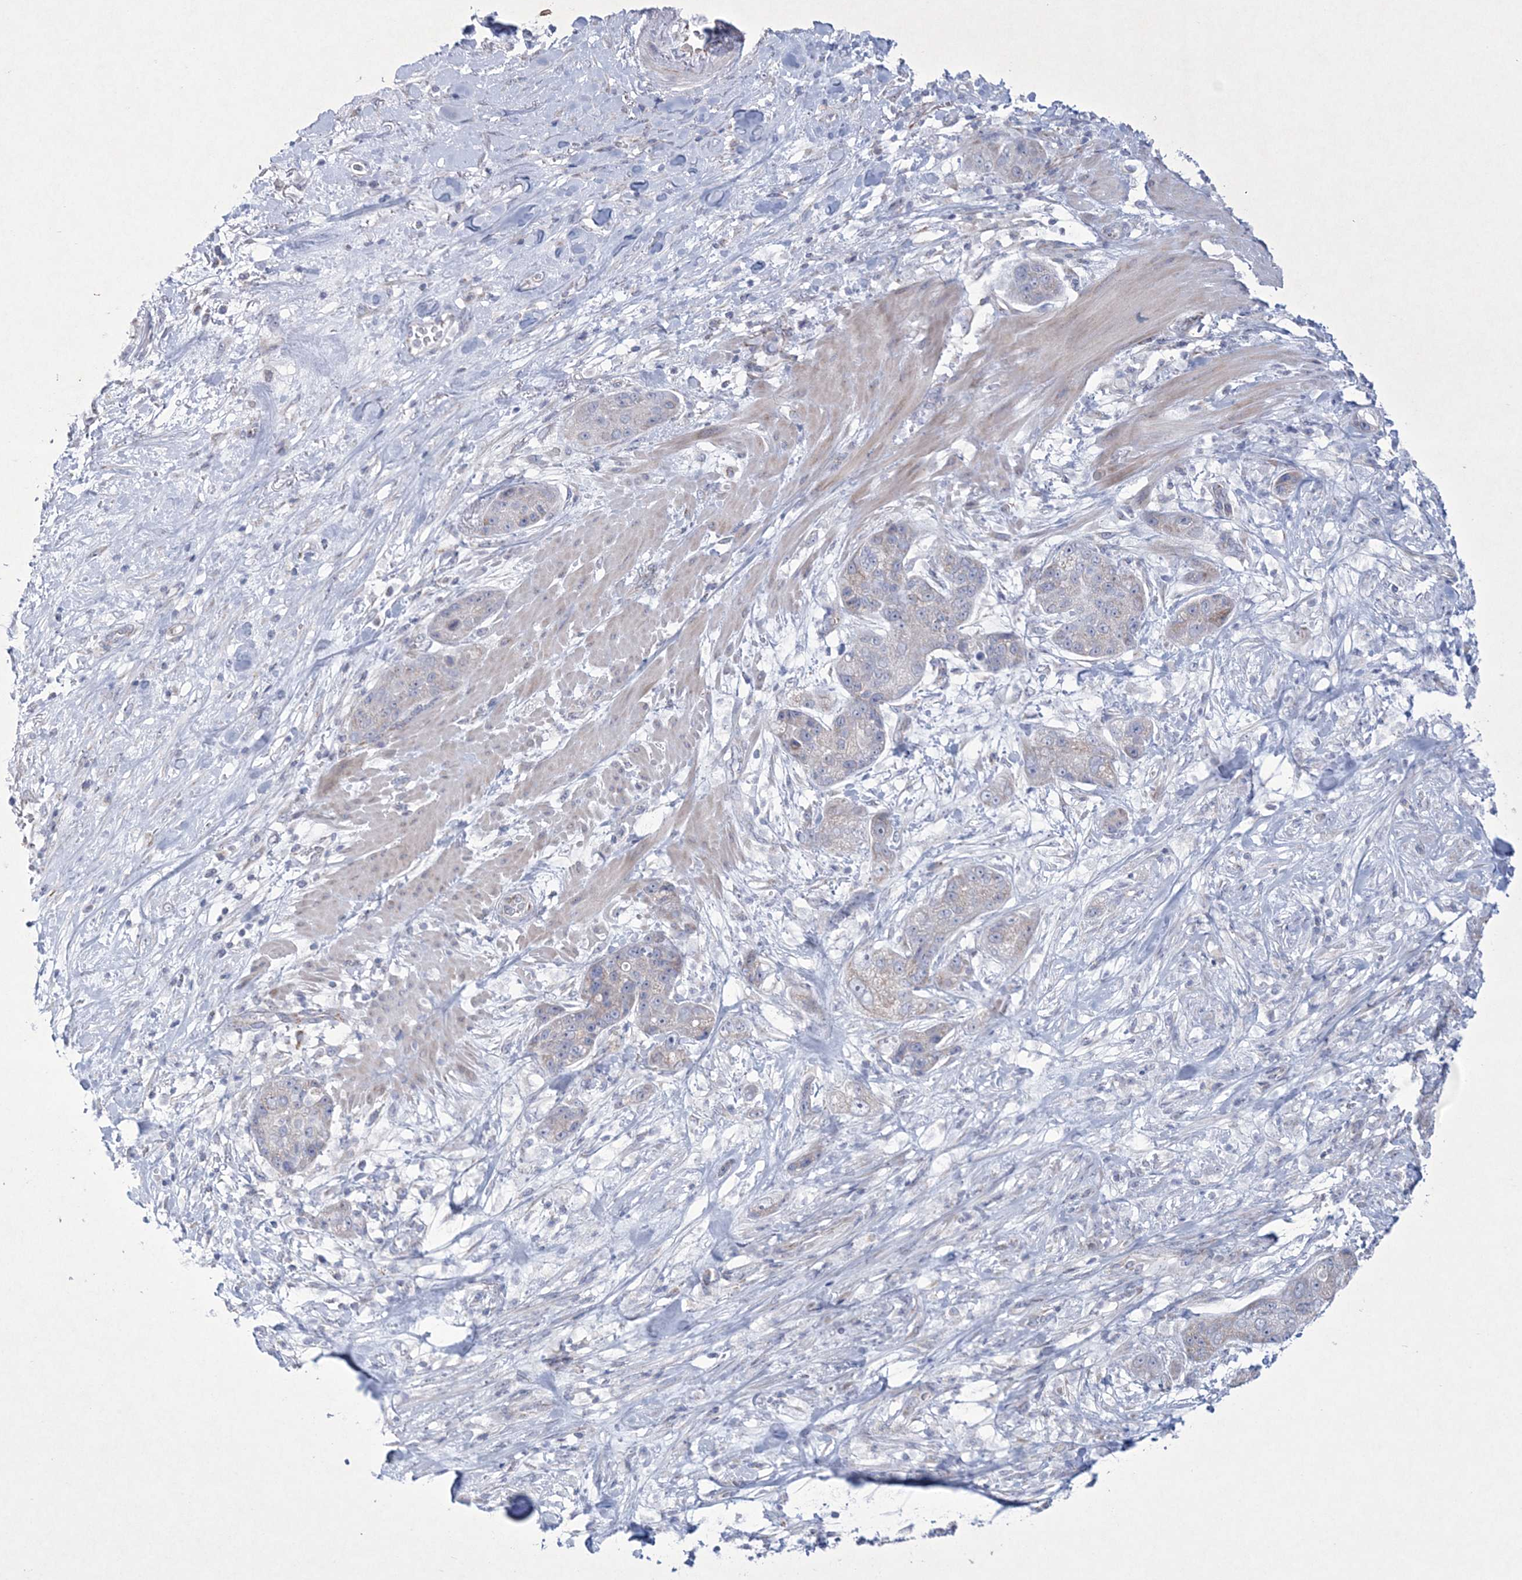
{"staining": {"intensity": "negative", "quantity": "none", "location": "none"}, "tissue": "pancreatic cancer", "cell_type": "Tumor cells", "image_type": "cancer", "snomed": [{"axis": "morphology", "description": "Adenocarcinoma, NOS"}, {"axis": "topography", "description": "Pancreas"}], "caption": "Adenocarcinoma (pancreatic) was stained to show a protein in brown. There is no significant positivity in tumor cells.", "gene": "CES4A", "patient": {"sex": "female", "age": 78}}